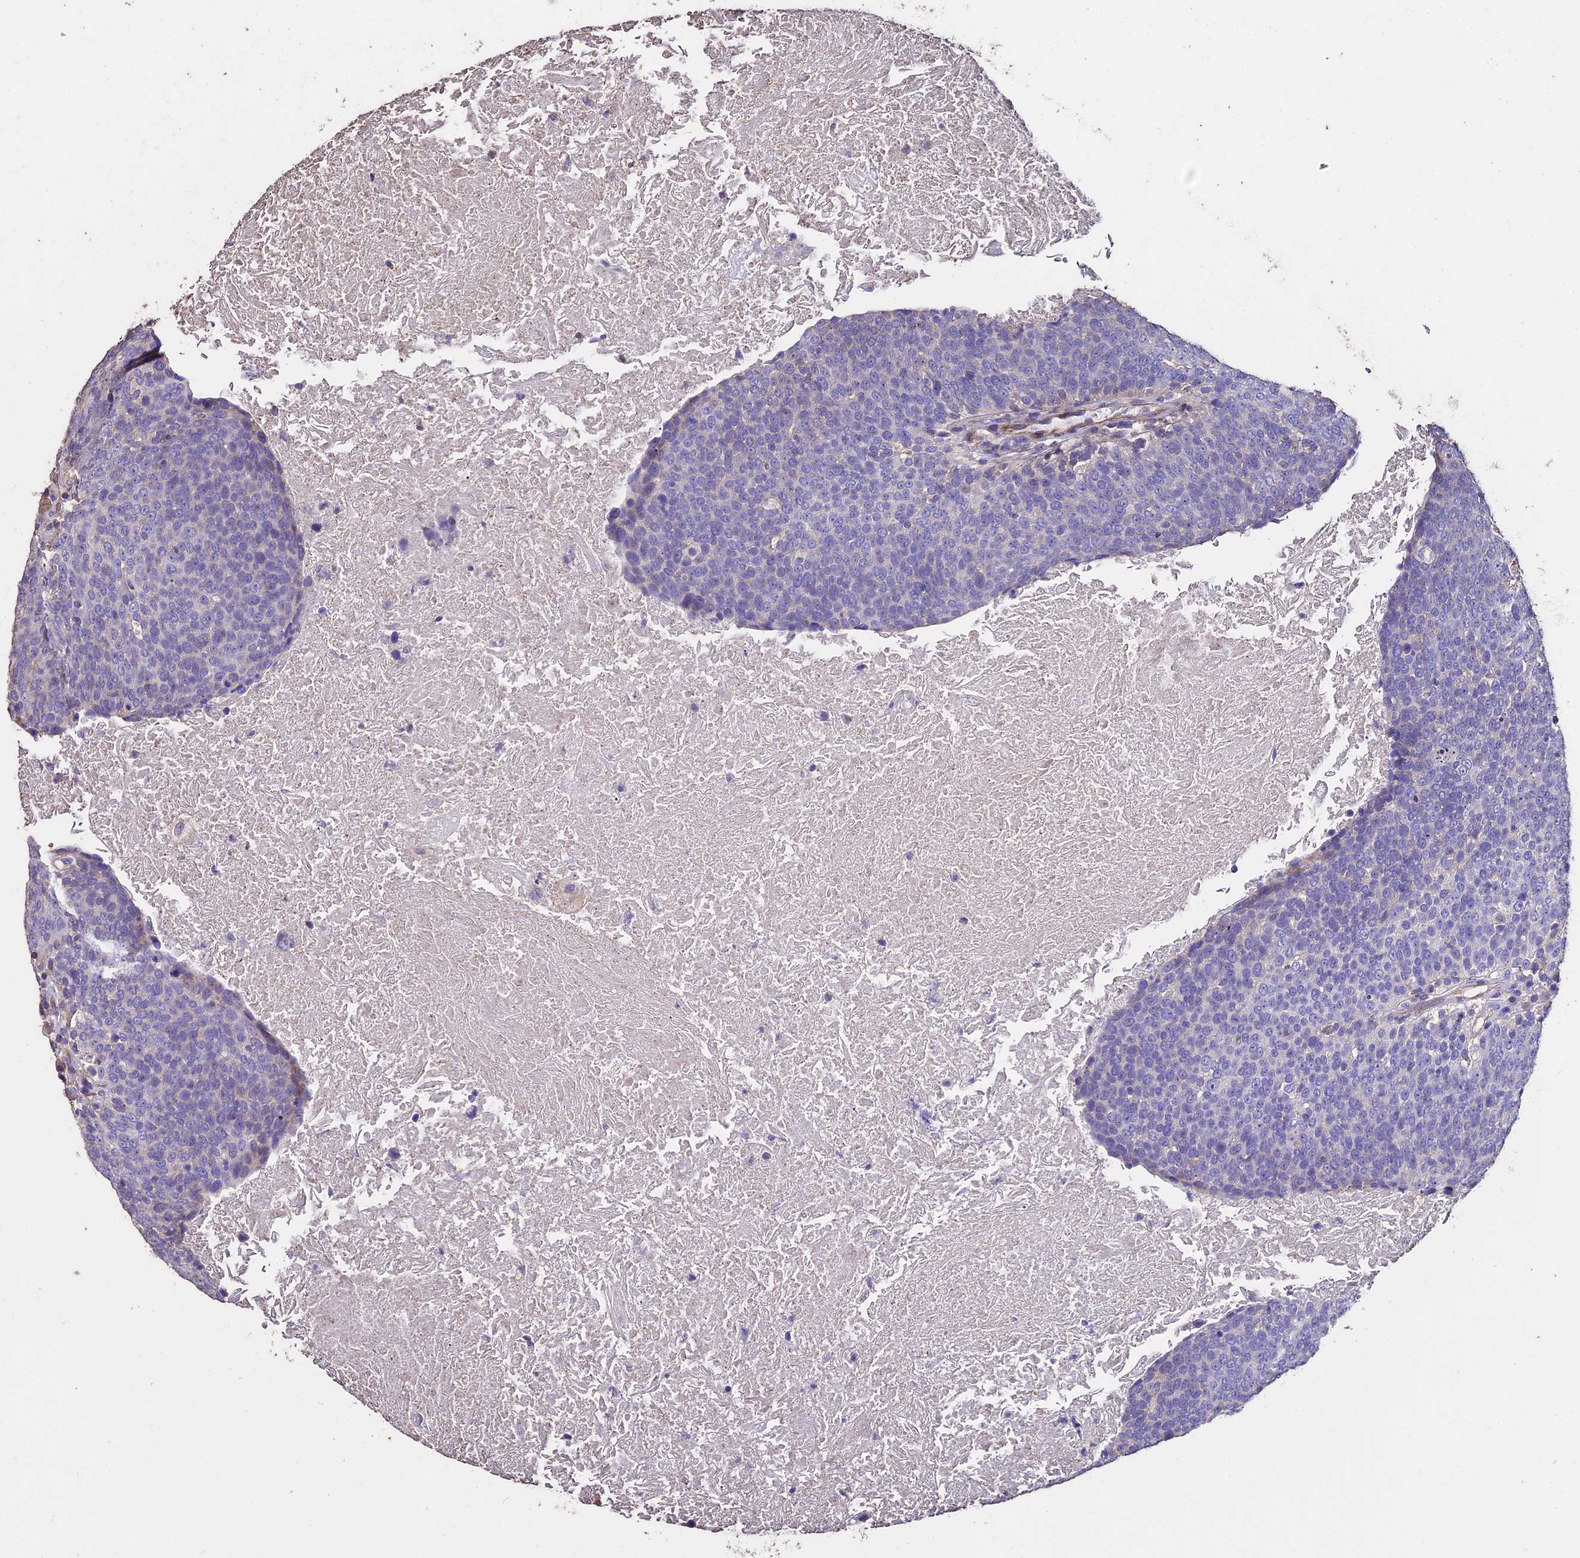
{"staining": {"intensity": "negative", "quantity": "none", "location": "none"}, "tissue": "head and neck cancer", "cell_type": "Tumor cells", "image_type": "cancer", "snomed": [{"axis": "morphology", "description": "Squamous cell carcinoma, NOS"}, {"axis": "morphology", "description": "Squamous cell carcinoma, metastatic, NOS"}, {"axis": "topography", "description": "Lymph node"}, {"axis": "topography", "description": "Head-Neck"}], "caption": "Protein analysis of squamous cell carcinoma (head and neck) reveals no significant staining in tumor cells.", "gene": "USB1", "patient": {"sex": "male", "age": 62}}